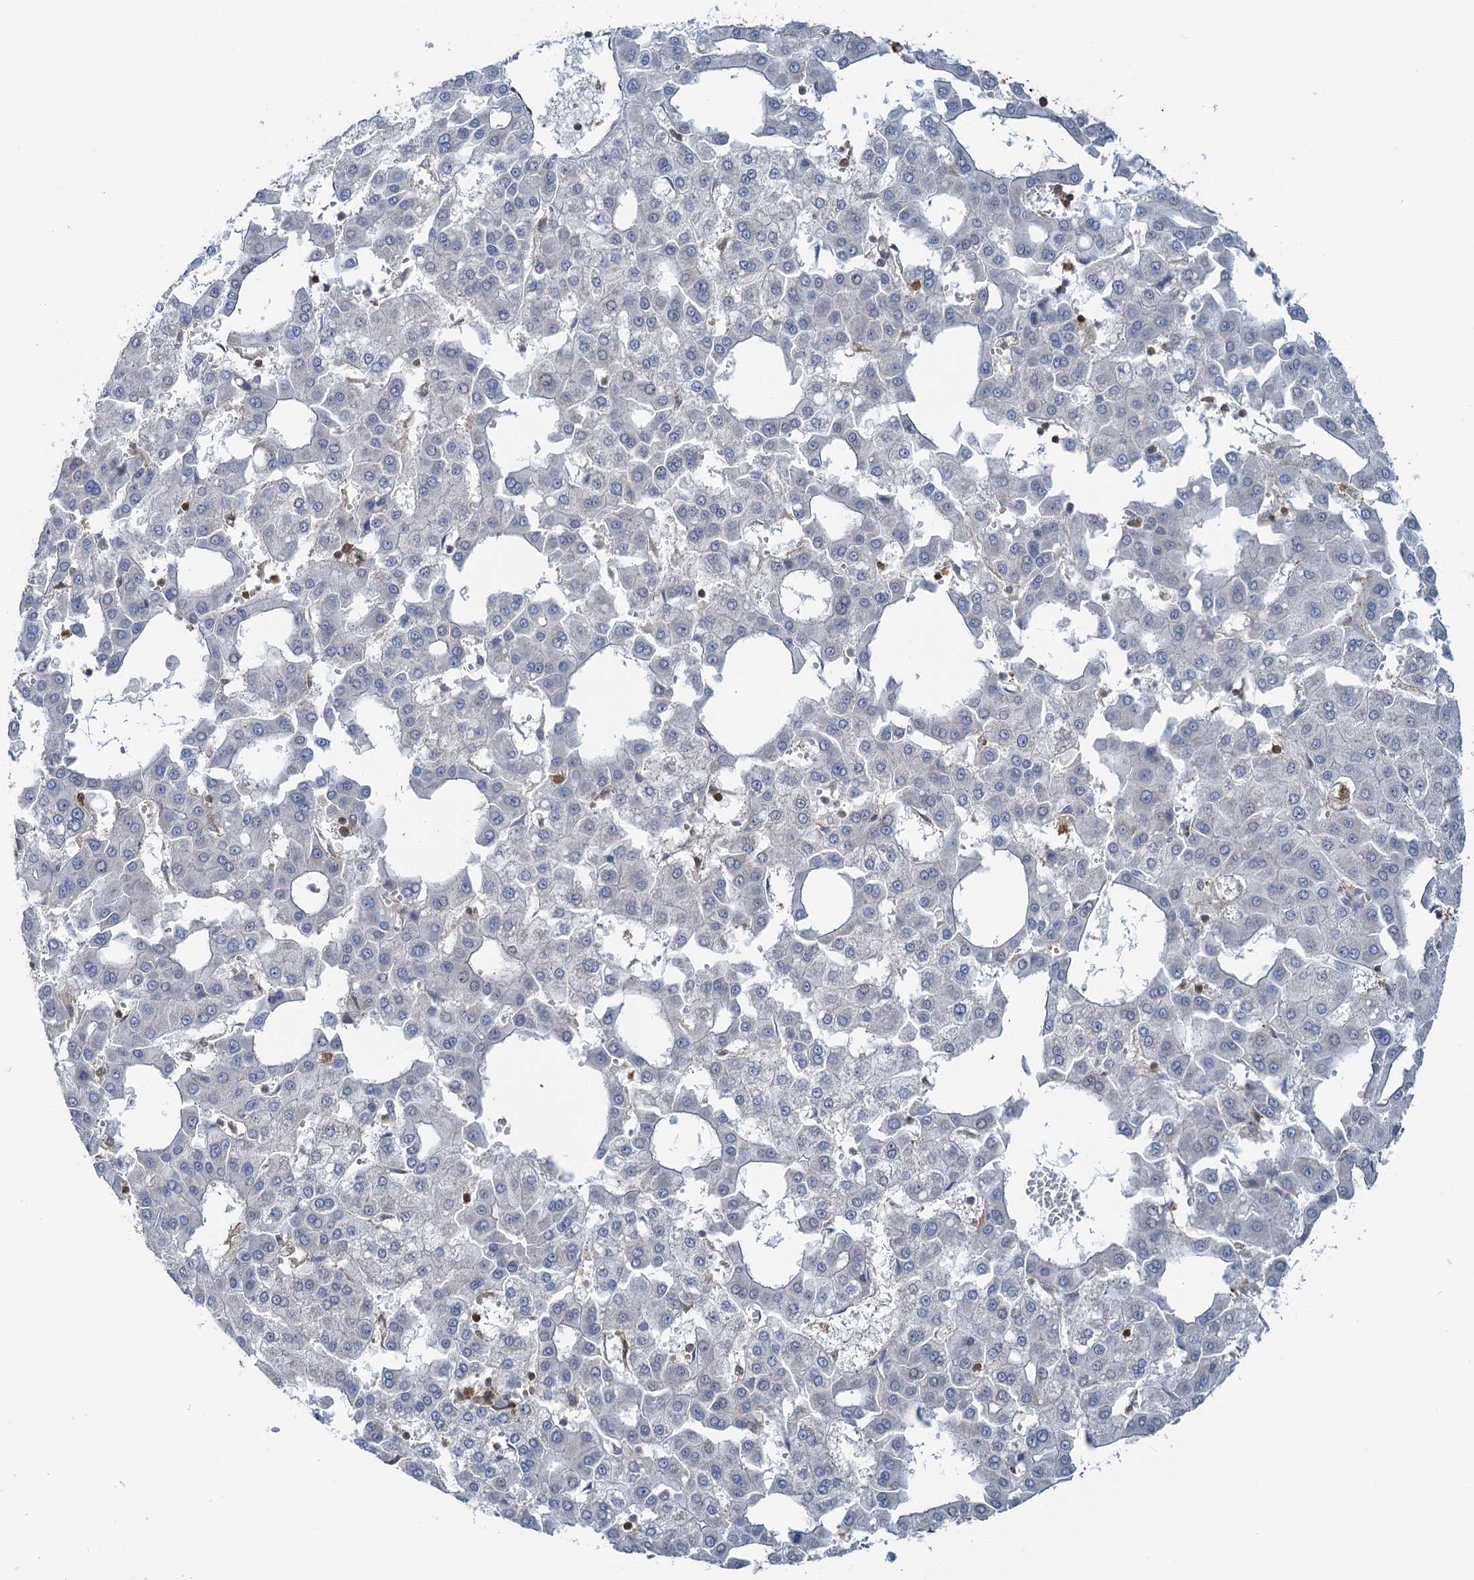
{"staining": {"intensity": "negative", "quantity": "none", "location": "none"}, "tissue": "liver cancer", "cell_type": "Tumor cells", "image_type": "cancer", "snomed": [{"axis": "morphology", "description": "Carcinoma, Hepatocellular, NOS"}, {"axis": "topography", "description": "Liver"}], "caption": "The immunohistochemistry (IHC) histopathology image has no significant staining in tumor cells of liver cancer tissue.", "gene": "ZNF609", "patient": {"sex": "male", "age": 47}}